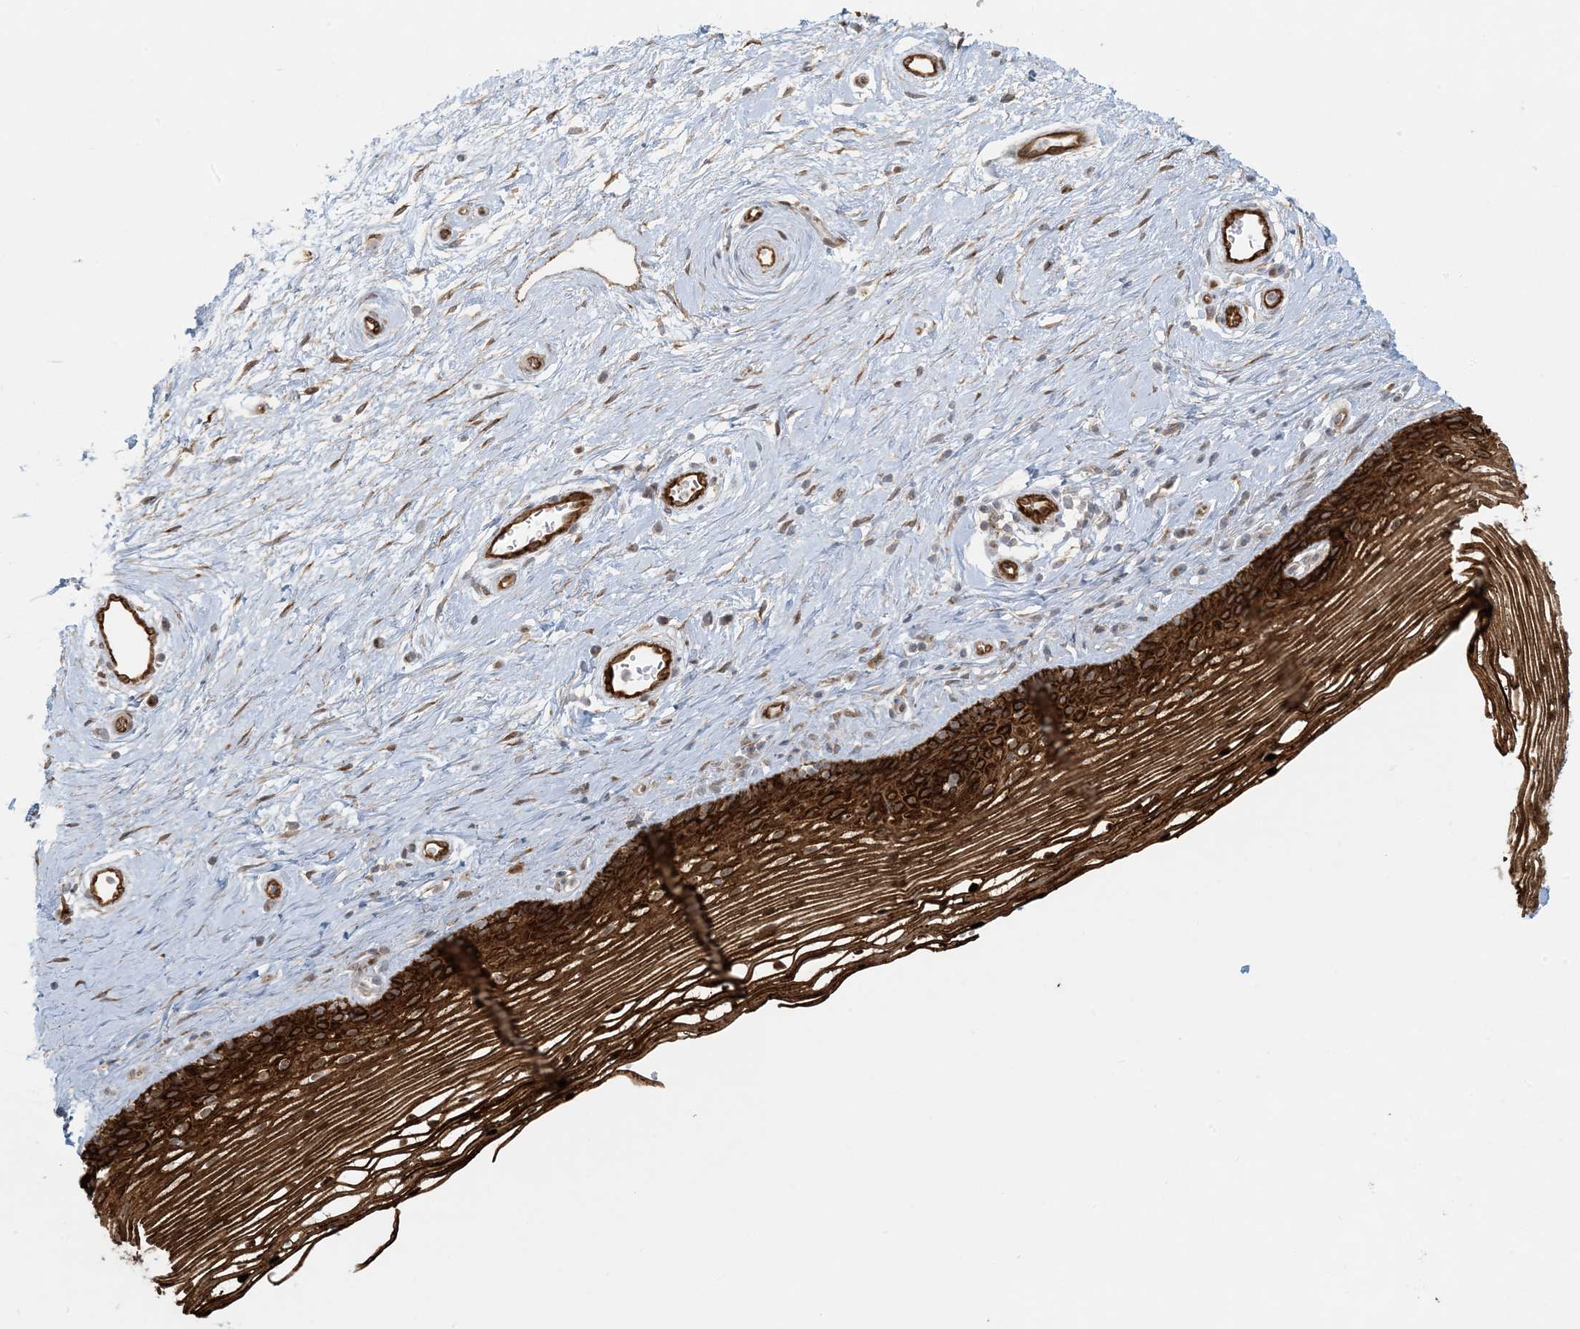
{"staining": {"intensity": "strong", "quantity": ">75%", "location": "cytoplasmic/membranous,nuclear"}, "tissue": "vagina", "cell_type": "Squamous epithelial cells", "image_type": "normal", "snomed": [{"axis": "morphology", "description": "Normal tissue, NOS"}, {"axis": "topography", "description": "Vagina"}], "caption": "The photomicrograph exhibits staining of normal vagina, revealing strong cytoplasmic/membranous,nuclear protein staining (brown color) within squamous epithelial cells. The protein of interest is stained brown, and the nuclei are stained in blue (DAB (3,3'-diaminobenzidine) IHC with brightfield microscopy, high magnification).", "gene": "BCORL1", "patient": {"sex": "female", "age": 46}}